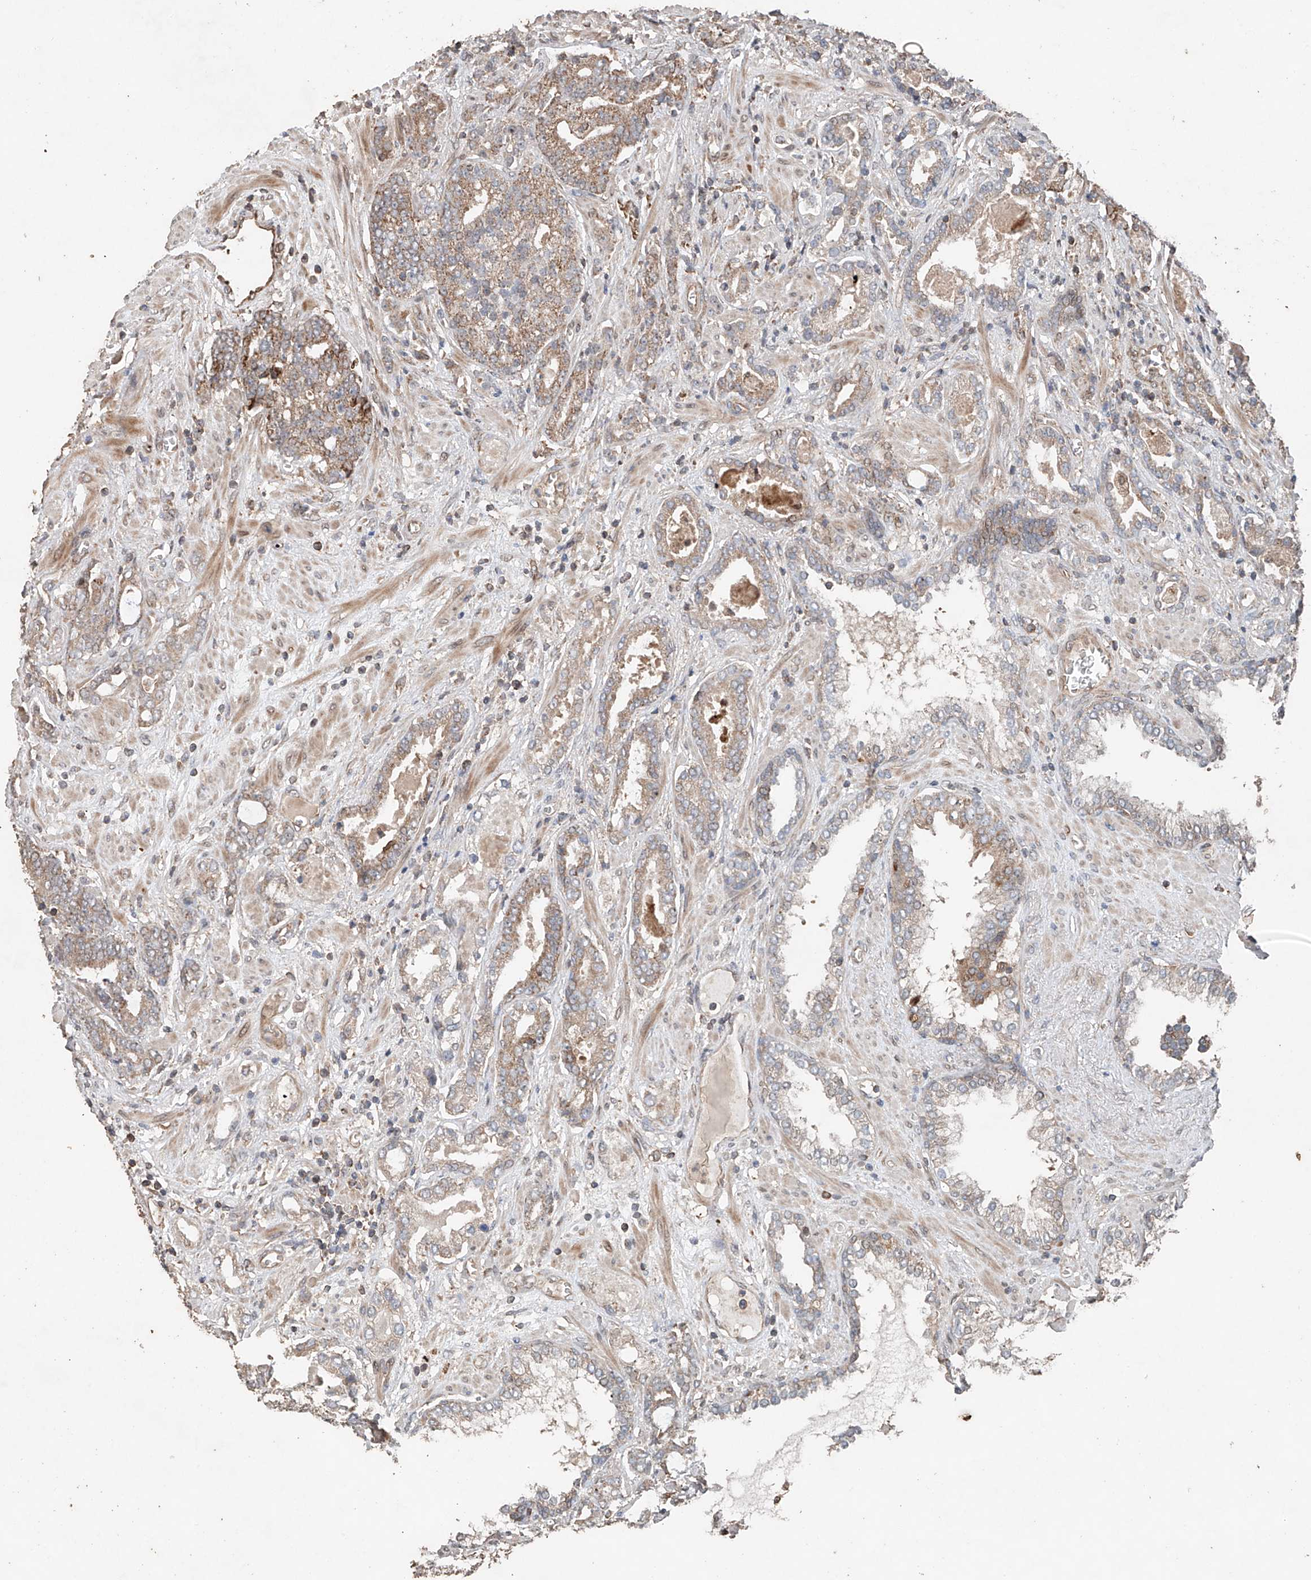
{"staining": {"intensity": "moderate", "quantity": ">75%", "location": "cytoplasmic/membranous"}, "tissue": "prostate cancer", "cell_type": "Tumor cells", "image_type": "cancer", "snomed": [{"axis": "morphology", "description": "Adenocarcinoma, High grade"}, {"axis": "topography", "description": "Prostate and seminal vesicle, NOS"}], "caption": "Prostate cancer (high-grade adenocarcinoma) was stained to show a protein in brown. There is medium levels of moderate cytoplasmic/membranous expression in about >75% of tumor cells.", "gene": "AP4B1", "patient": {"sex": "male", "age": 67}}